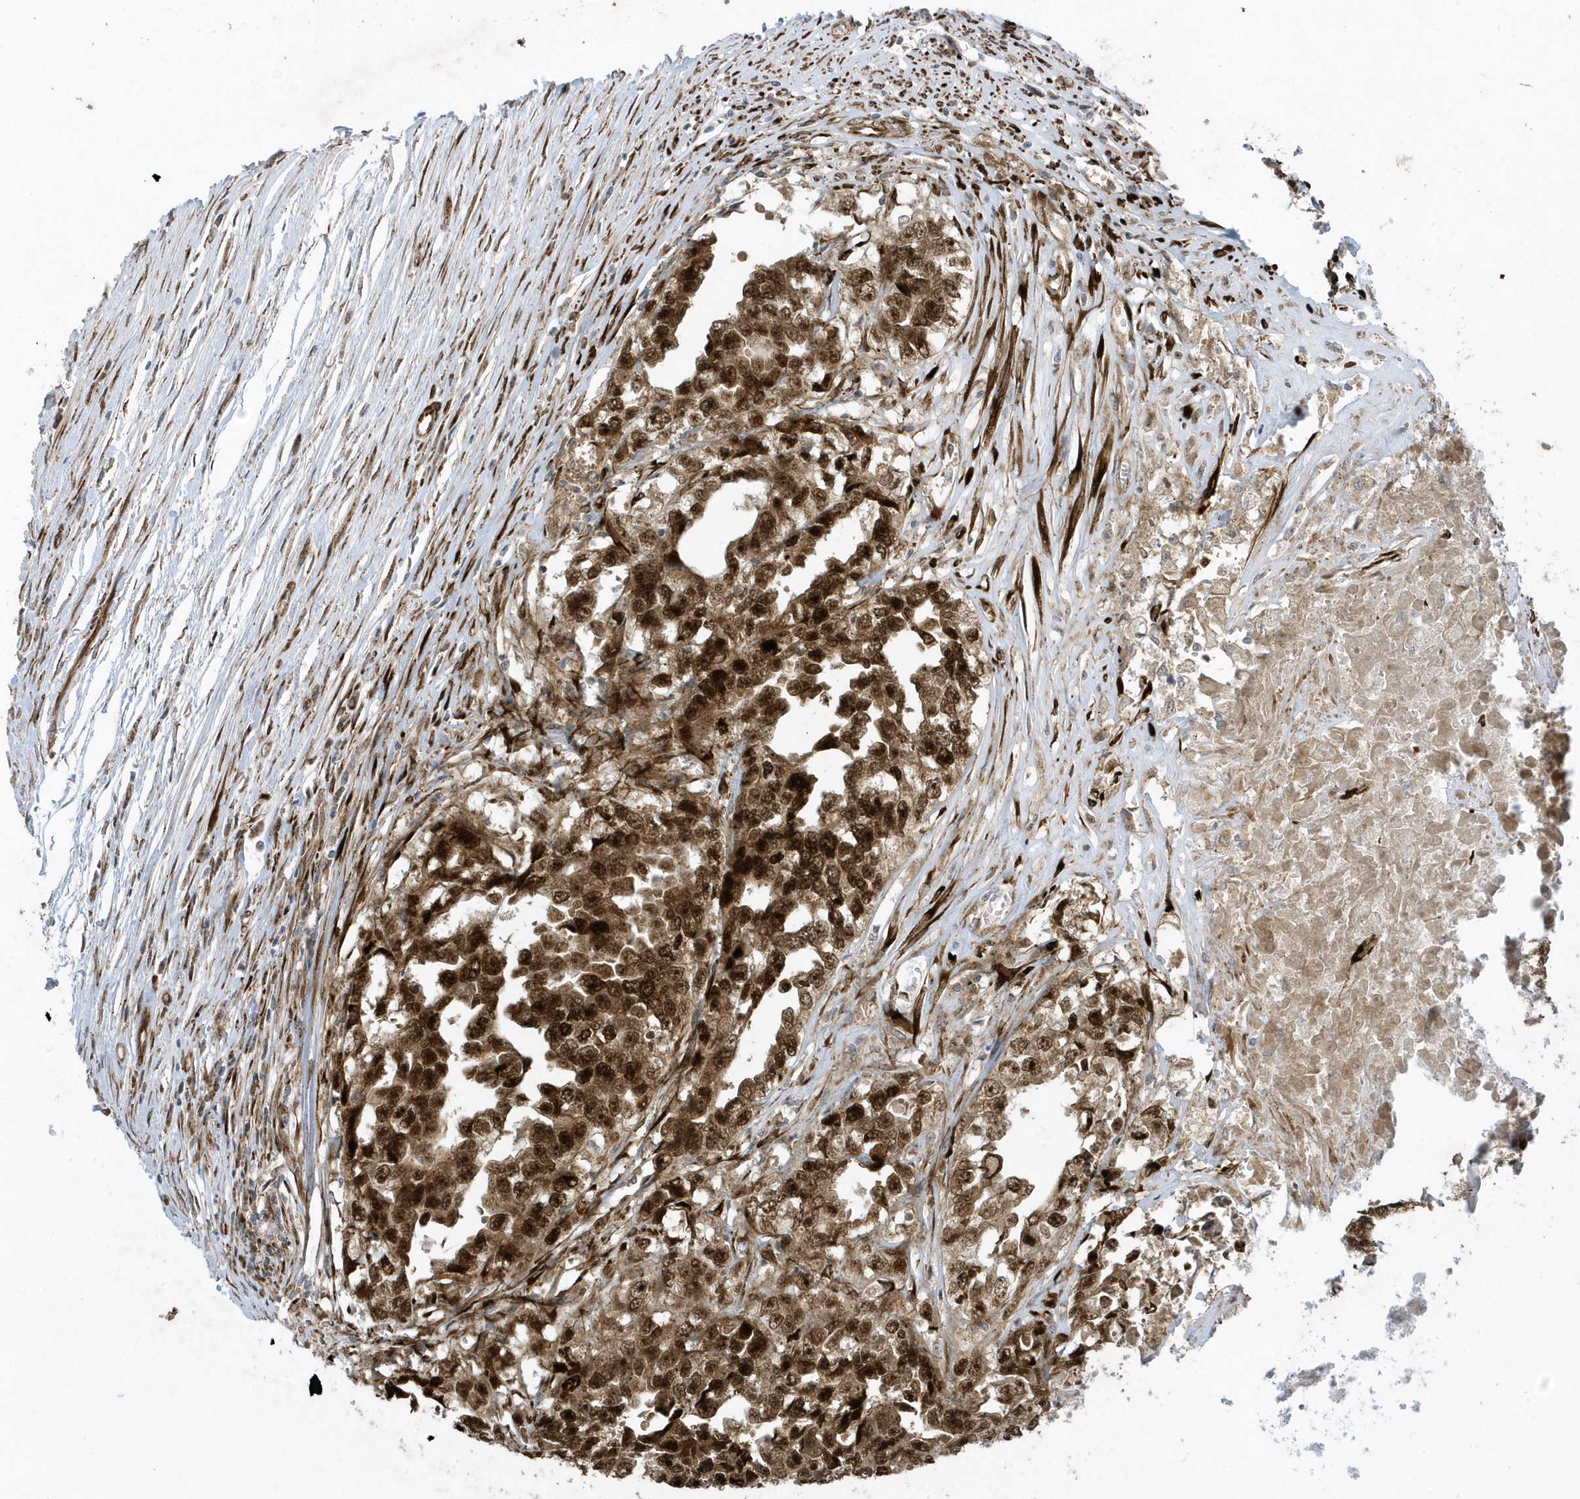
{"staining": {"intensity": "strong", "quantity": "25%-75%", "location": "cytoplasmic/membranous,nuclear"}, "tissue": "testis cancer", "cell_type": "Tumor cells", "image_type": "cancer", "snomed": [{"axis": "morphology", "description": "Seminoma, NOS"}, {"axis": "morphology", "description": "Carcinoma, Embryonal, NOS"}, {"axis": "topography", "description": "Testis"}], "caption": "An IHC micrograph of neoplastic tissue is shown. Protein staining in brown labels strong cytoplasmic/membranous and nuclear positivity in embryonal carcinoma (testis) within tumor cells. (DAB = brown stain, brightfield microscopy at high magnification).", "gene": "FAM98A", "patient": {"sex": "male", "age": 43}}